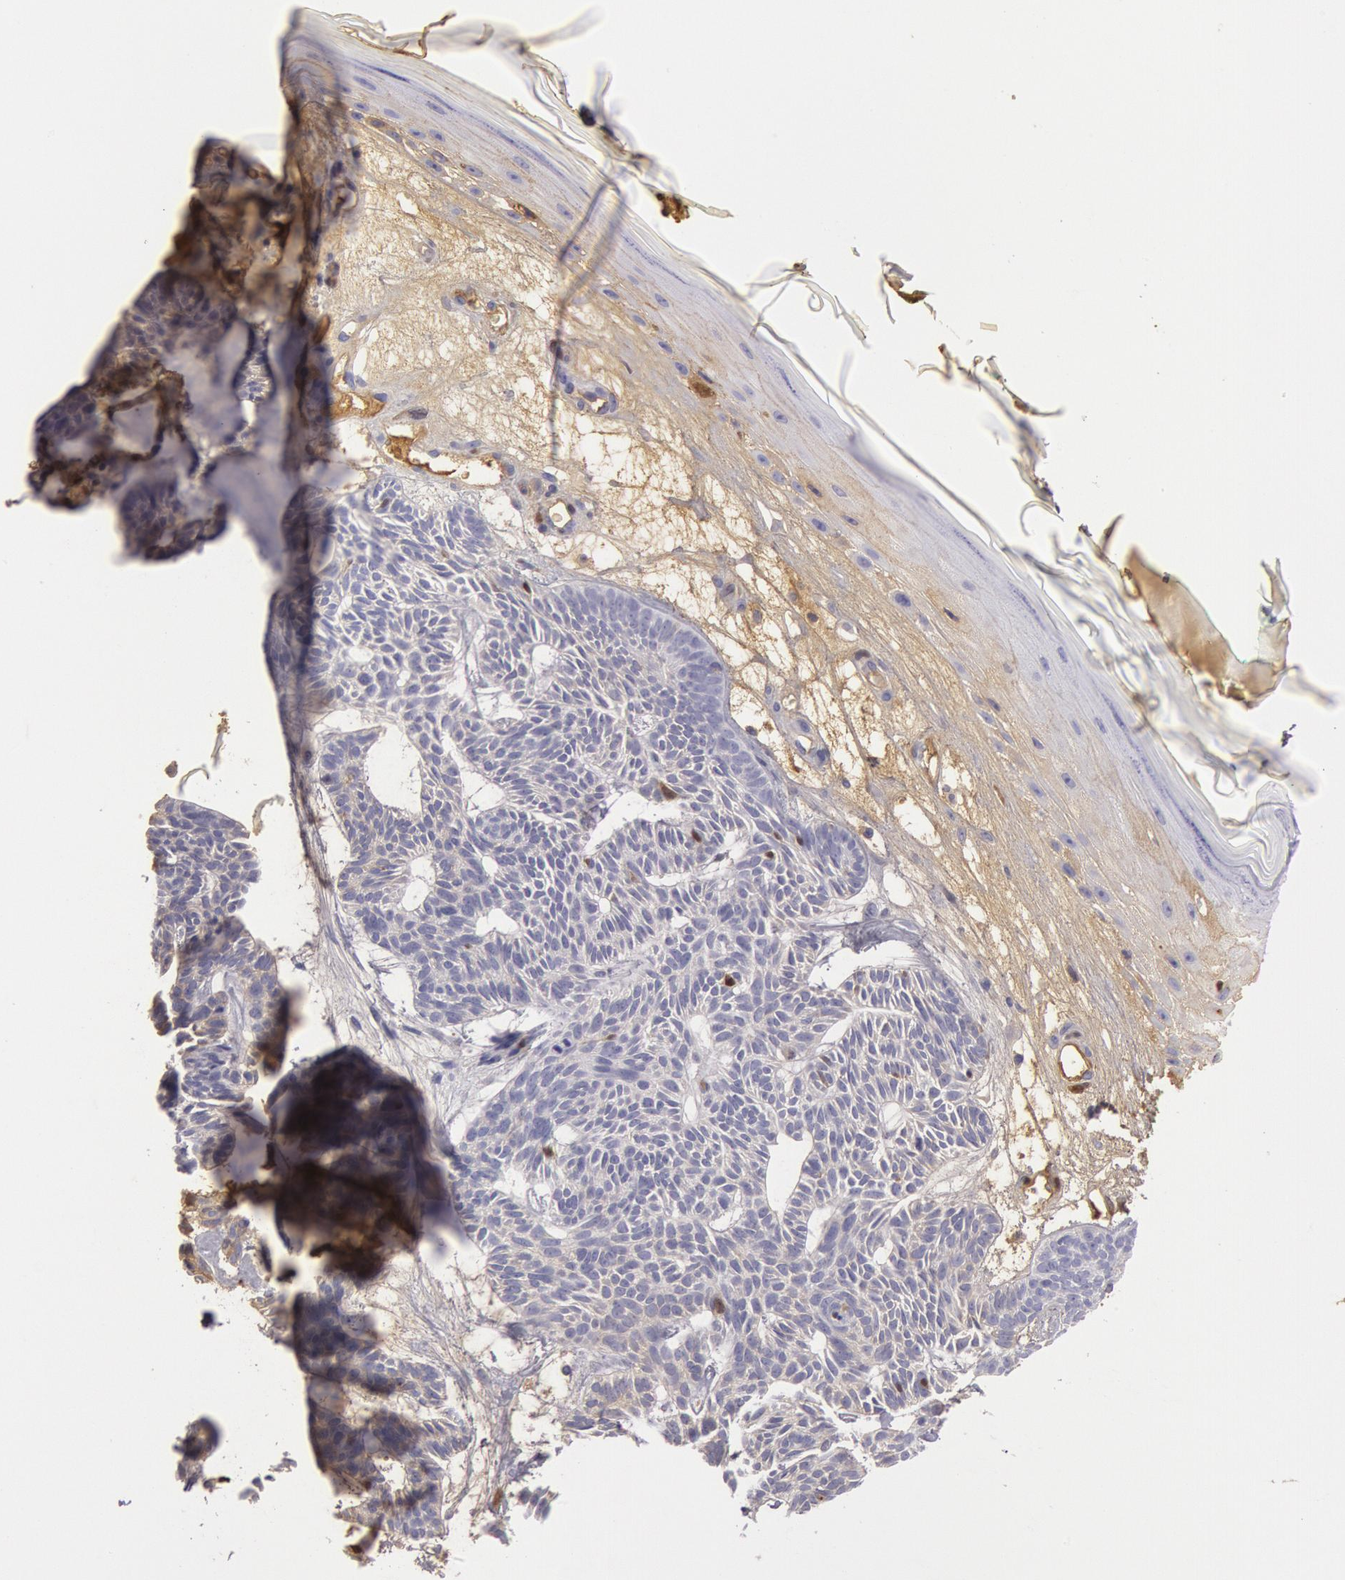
{"staining": {"intensity": "weak", "quantity": "<25%", "location": "cytoplasmic/membranous"}, "tissue": "skin cancer", "cell_type": "Tumor cells", "image_type": "cancer", "snomed": [{"axis": "morphology", "description": "Basal cell carcinoma"}, {"axis": "topography", "description": "Skin"}], "caption": "Human skin cancer (basal cell carcinoma) stained for a protein using immunohistochemistry (IHC) reveals no expression in tumor cells.", "gene": "IGHG1", "patient": {"sex": "male", "age": 75}}